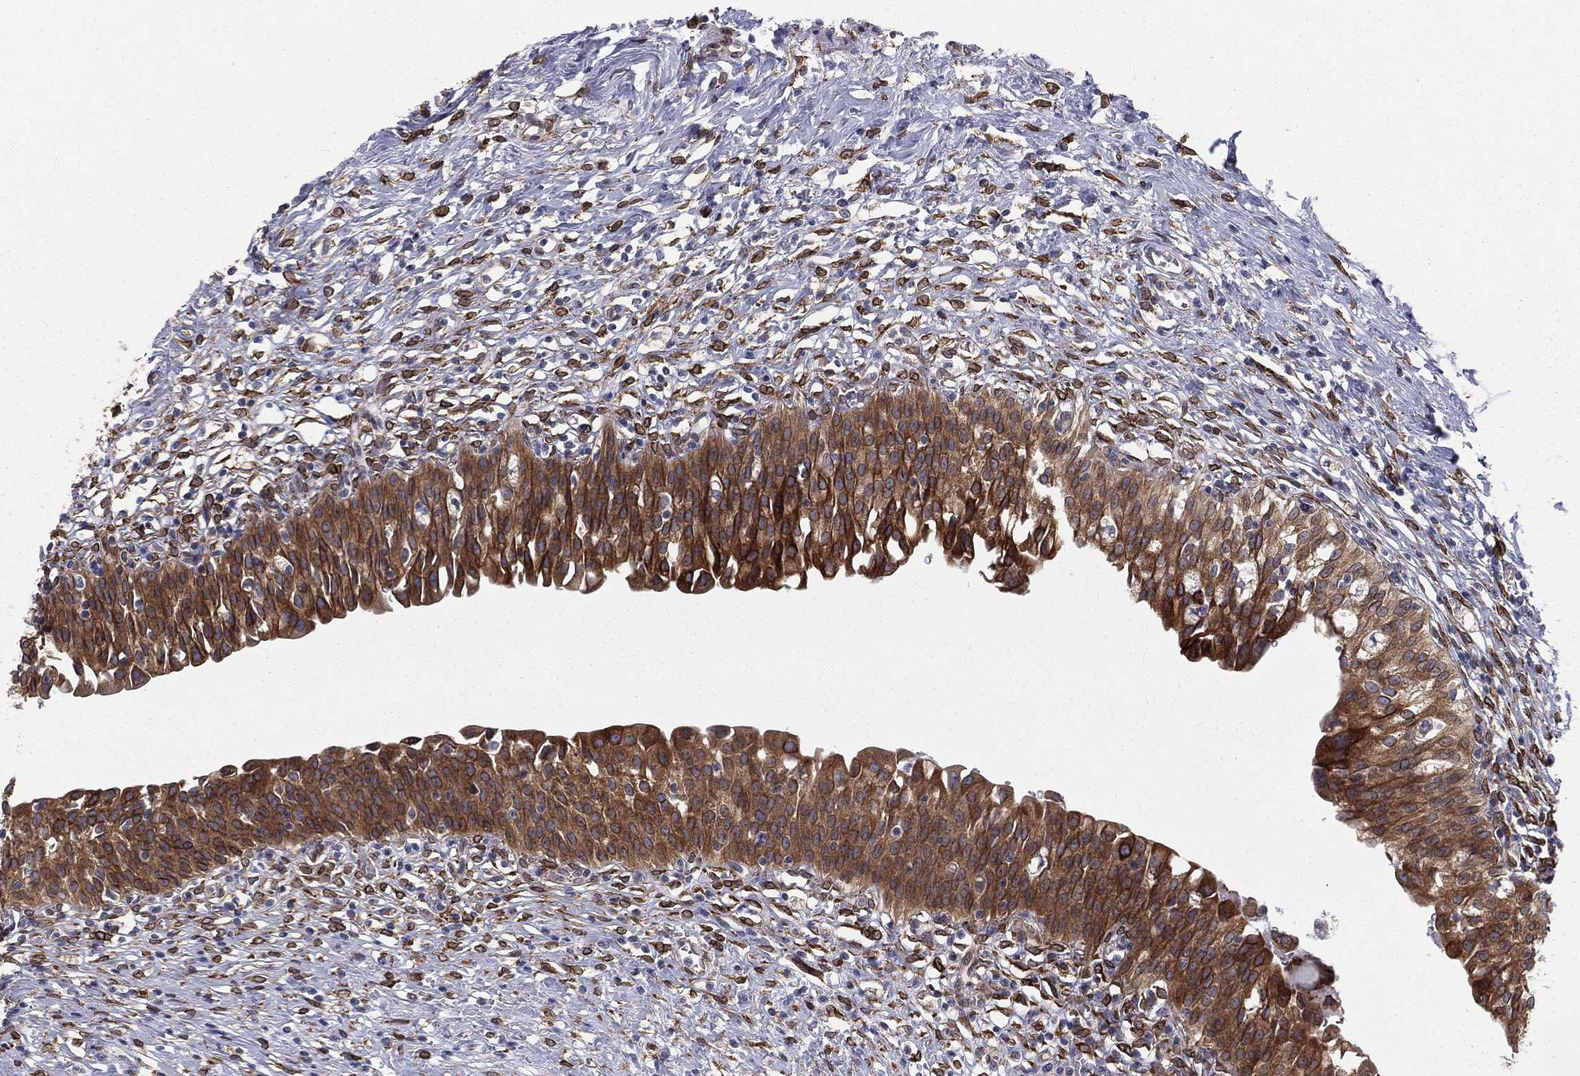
{"staining": {"intensity": "strong", "quantity": ">75%", "location": "cytoplasmic/membranous"}, "tissue": "urinary bladder", "cell_type": "Urothelial cells", "image_type": "normal", "snomed": [{"axis": "morphology", "description": "Normal tissue, NOS"}, {"axis": "topography", "description": "Urinary bladder"}], "caption": "Protein analysis of normal urinary bladder exhibits strong cytoplasmic/membranous expression in approximately >75% of urothelial cells. The staining was performed using DAB to visualize the protein expression in brown, while the nuclei were stained in blue with hematoxylin (Magnification: 20x).", "gene": "PGRMC1", "patient": {"sex": "male", "age": 76}}